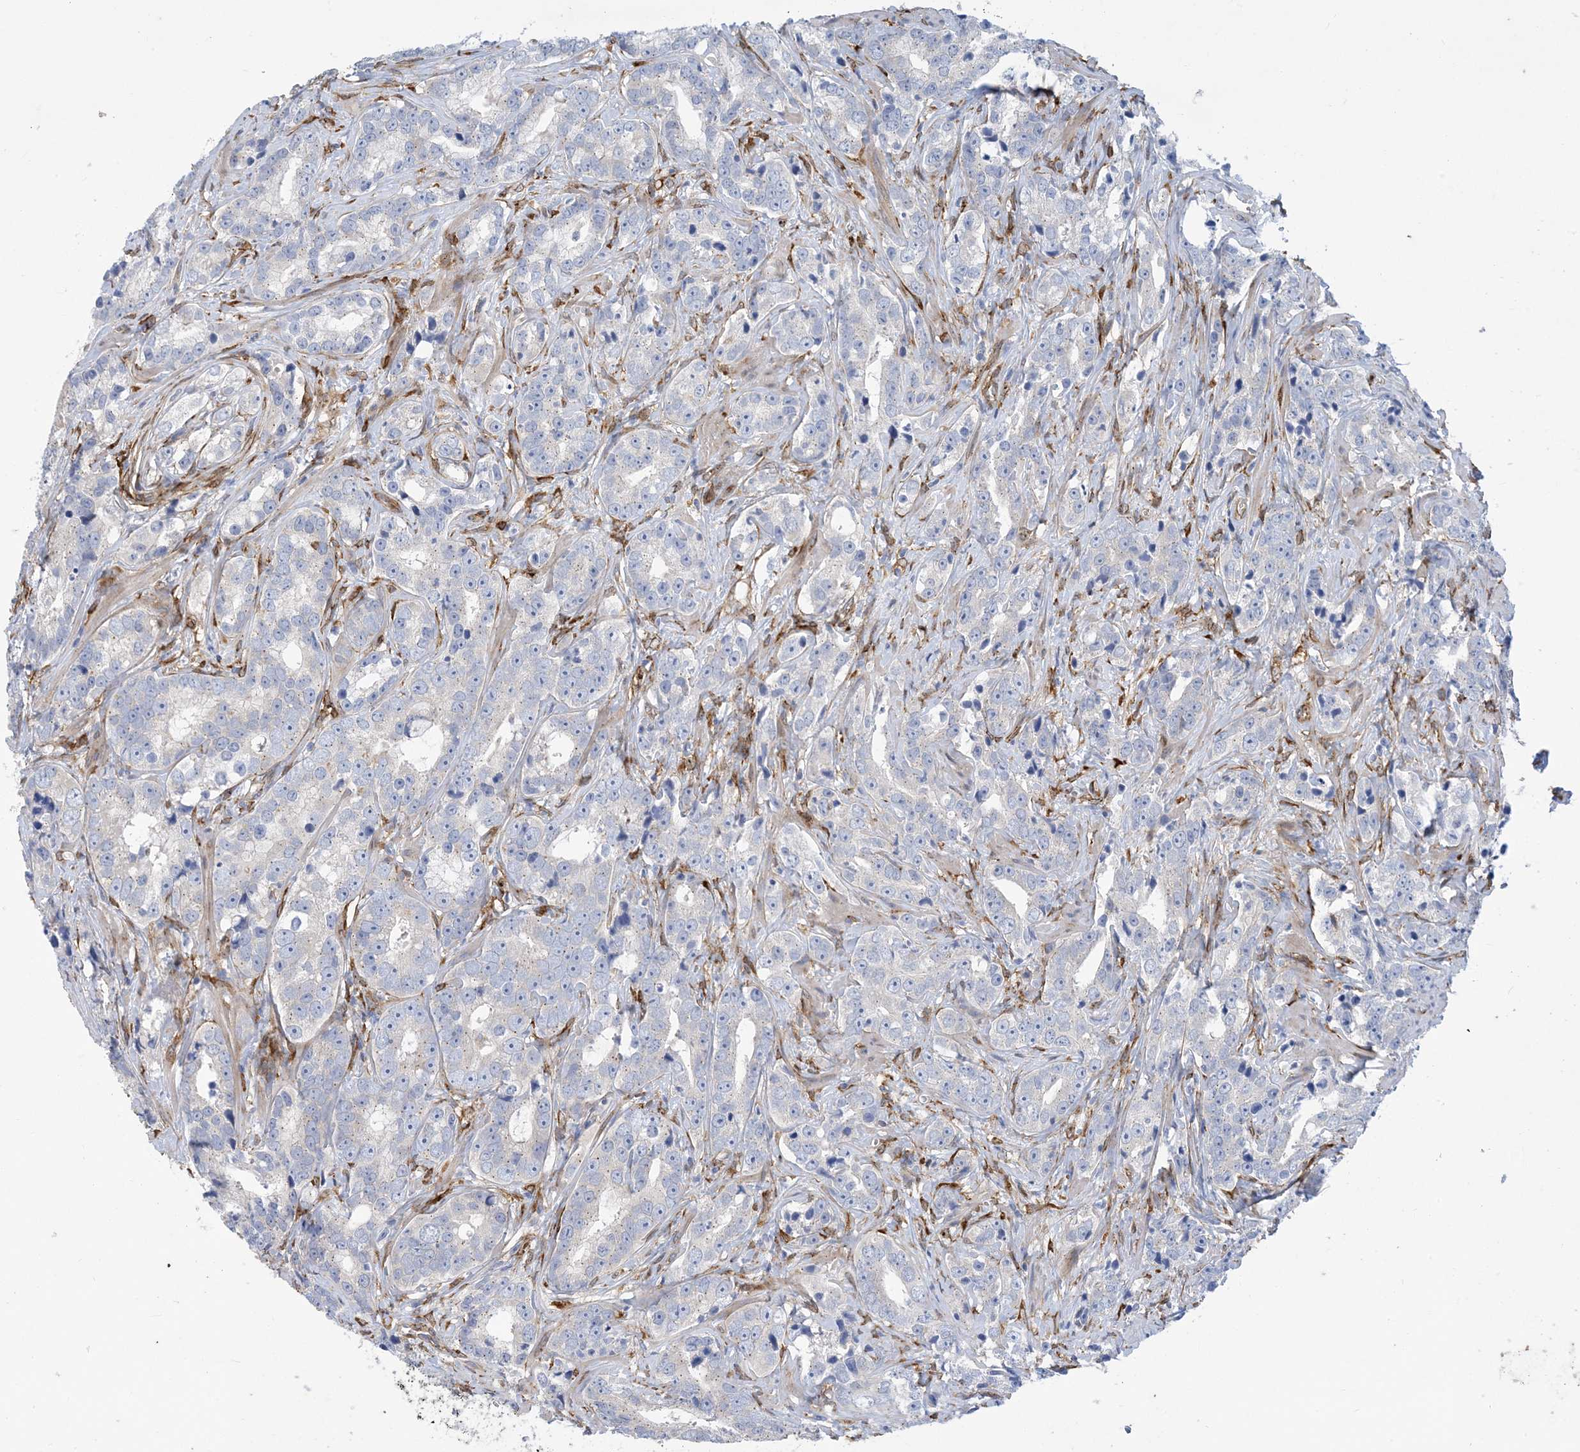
{"staining": {"intensity": "negative", "quantity": "none", "location": "none"}, "tissue": "prostate cancer", "cell_type": "Tumor cells", "image_type": "cancer", "snomed": [{"axis": "morphology", "description": "Adenocarcinoma, High grade"}, {"axis": "topography", "description": "Prostate"}], "caption": "IHC photomicrograph of prostate cancer stained for a protein (brown), which reveals no staining in tumor cells.", "gene": "RBMS3", "patient": {"sex": "male", "age": 62}}